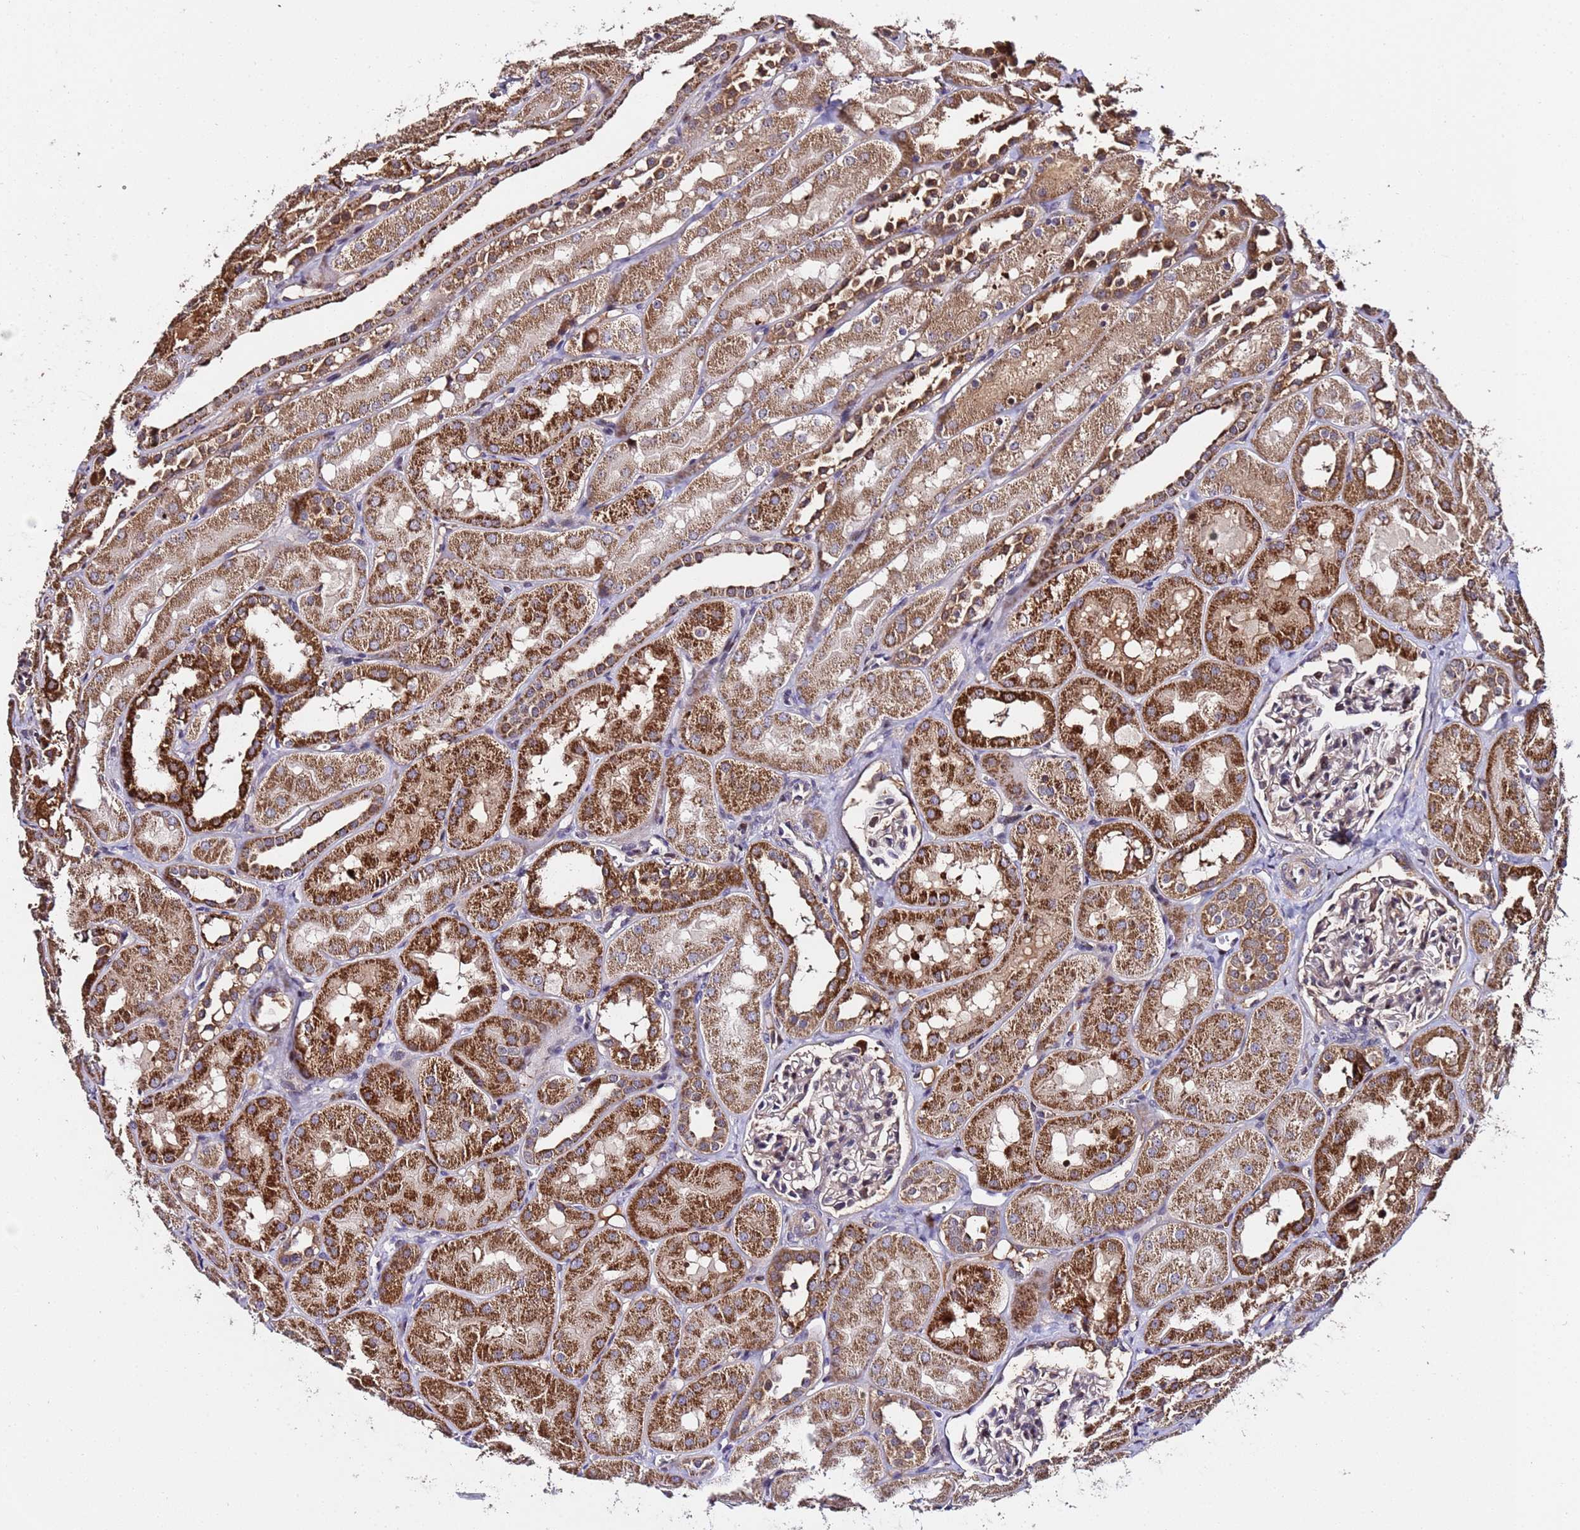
{"staining": {"intensity": "moderate", "quantity": "<25%", "location": "nuclear"}, "tissue": "kidney", "cell_type": "Cells in glomeruli", "image_type": "normal", "snomed": [{"axis": "morphology", "description": "Normal tissue, NOS"}, {"axis": "topography", "description": "Kidney"}, {"axis": "topography", "description": "Urinary bladder"}], "caption": "Kidney stained for a protein (brown) shows moderate nuclear positive expression in approximately <25% of cells in glomeruli.", "gene": "WNK4", "patient": {"sex": "male", "age": 16}}